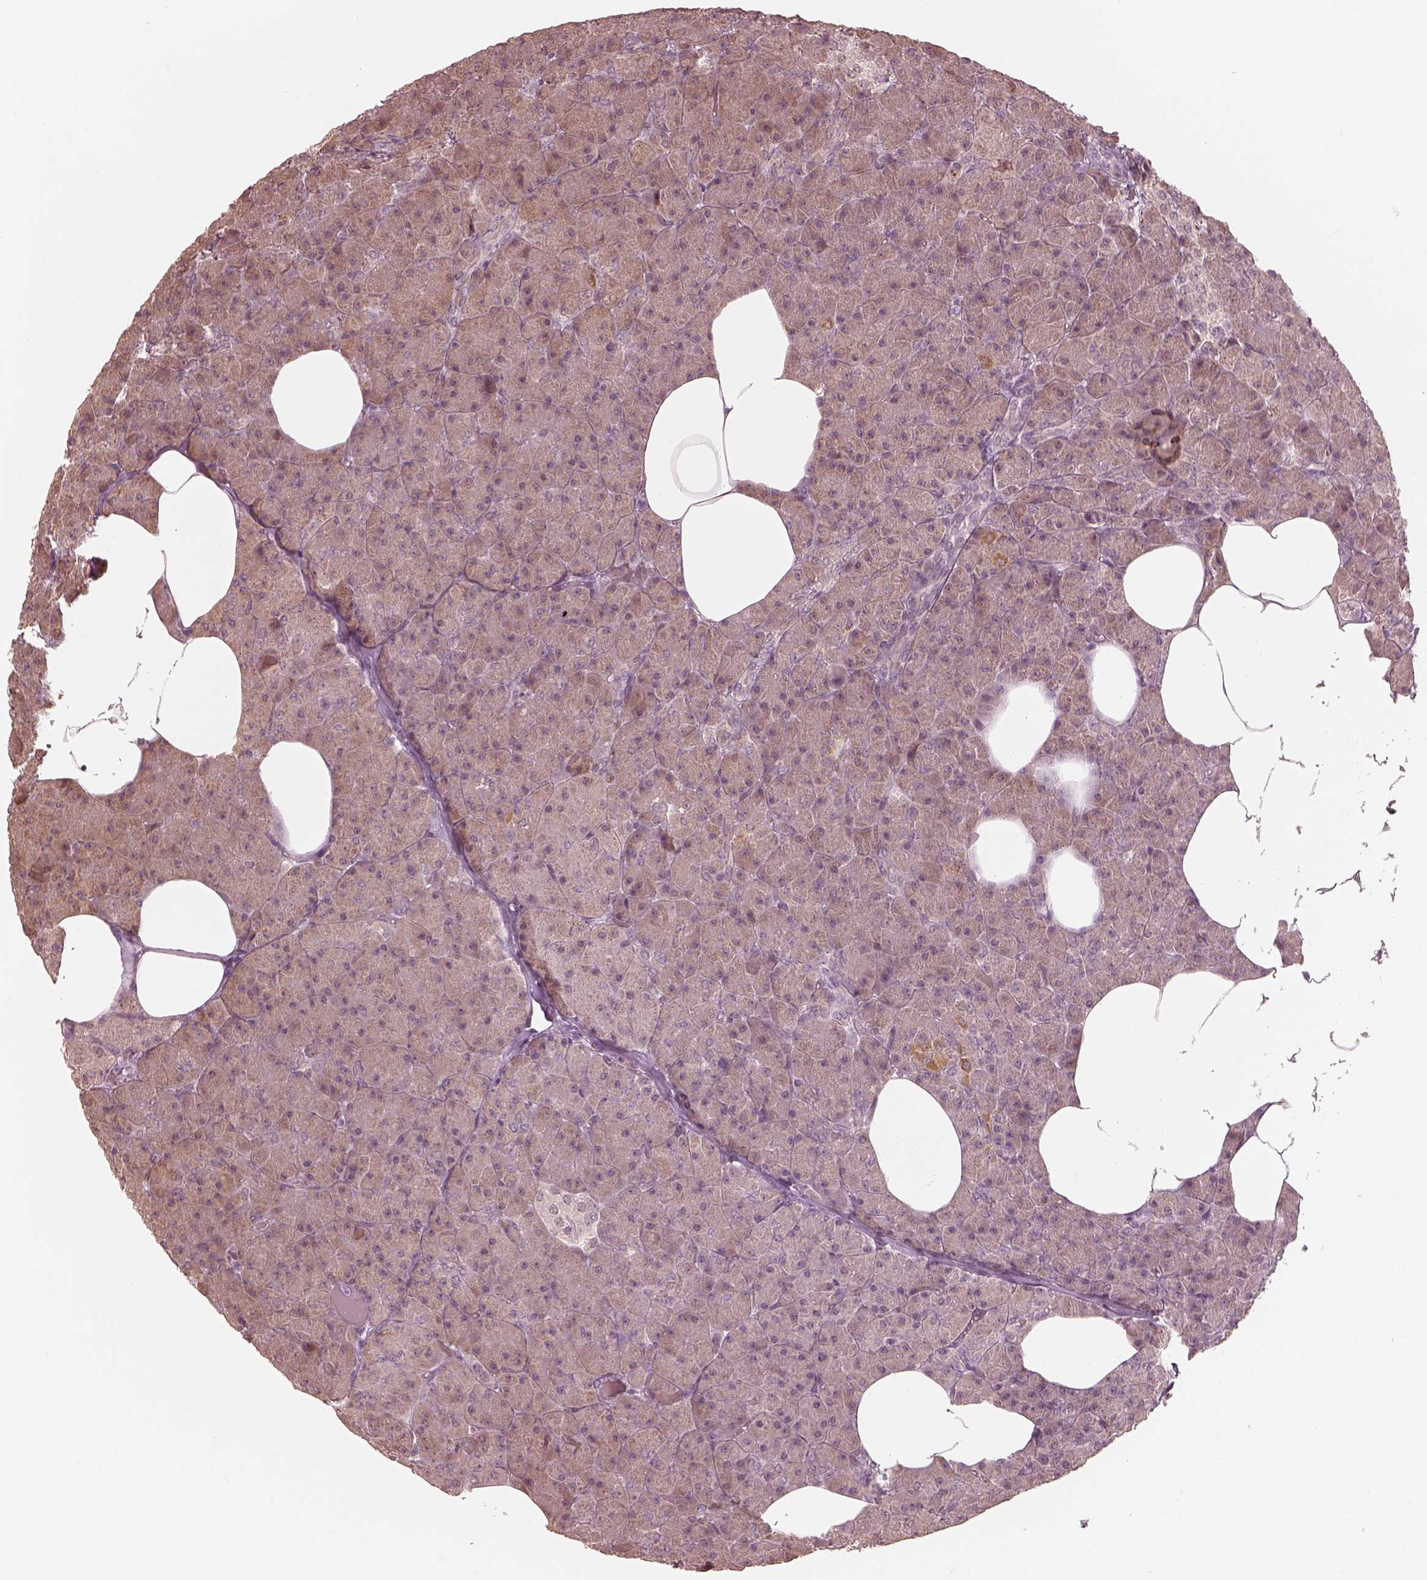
{"staining": {"intensity": "weak", "quantity": "25%-75%", "location": "cytoplasmic/membranous"}, "tissue": "pancreas", "cell_type": "Exocrine glandular cells", "image_type": "normal", "snomed": [{"axis": "morphology", "description": "Normal tissue, NOS"}, {"axis": "topography", "description": "Pancreas"}], "caption": "A brown stain highlights weak cytoplasmic/membranous expression of a protein in exocrine glandular cells of benign human pancreas. The staining was performed using DAB (3,3'-diaminobenzidine), with brown indicating positive protein expression. Nuclei are stained blue with hematoxylin.", "gene": "IQCB1", "patient": {"sex": "female", "age": 45}}